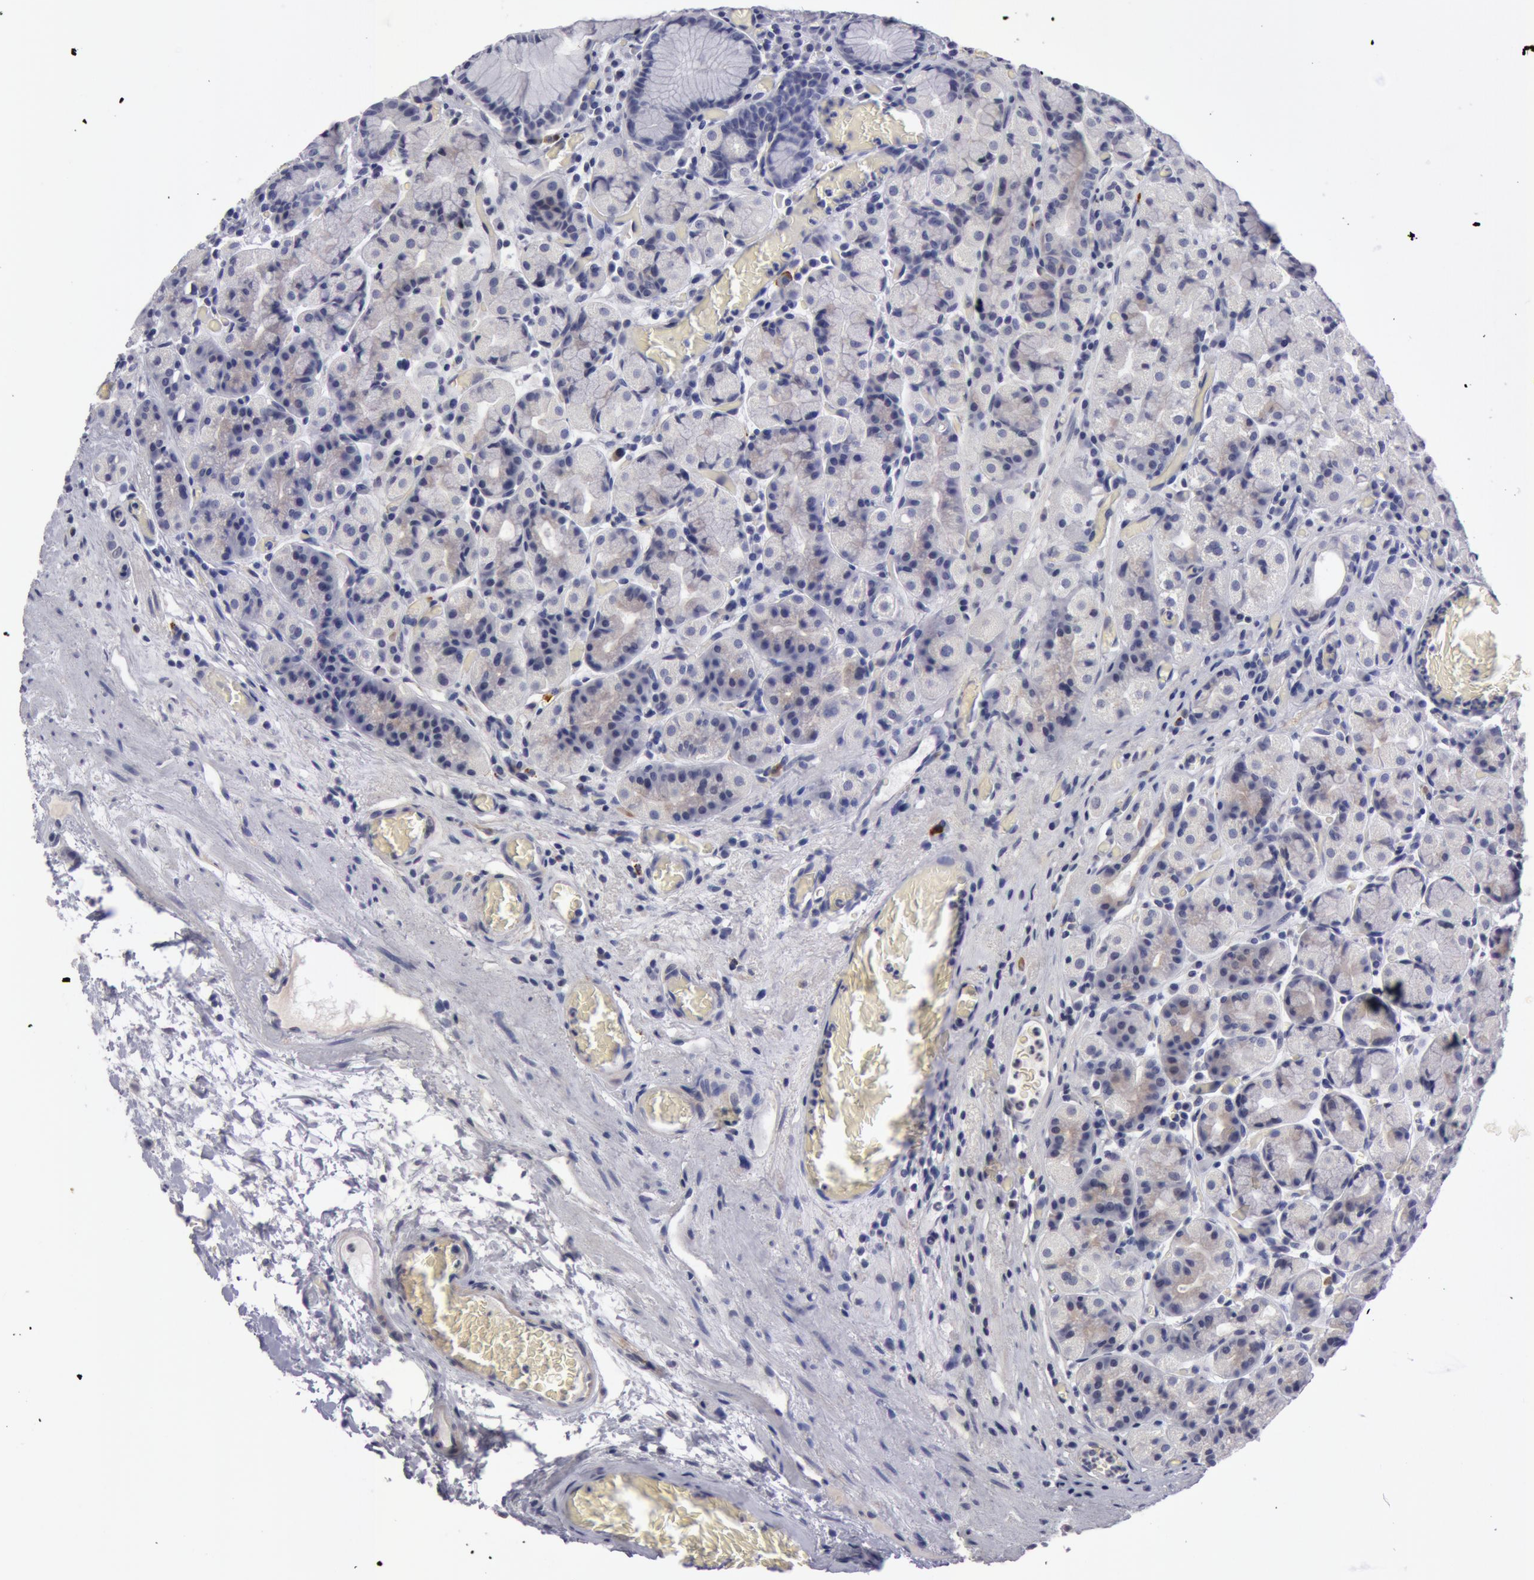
{"staining": {"intensity": "negative", "quantity": "none", "location": "none"}, "tissue": "stomach", "cell_type": "Glandular cells", "image_type": "normal", "snomed": [{"axis": "morphology", "description": "Normal tissue, NOS"}, {"axis": "topography", "description": "Stomach, lower"}], "caption": "Immunohistochemistry (IHC) photomicrograph of benign stomach stained for a protein (brown), which shows no expression in glandular cells.", "gene": "NLGN4X", "patient": {"sex": "male", "age": 58}}